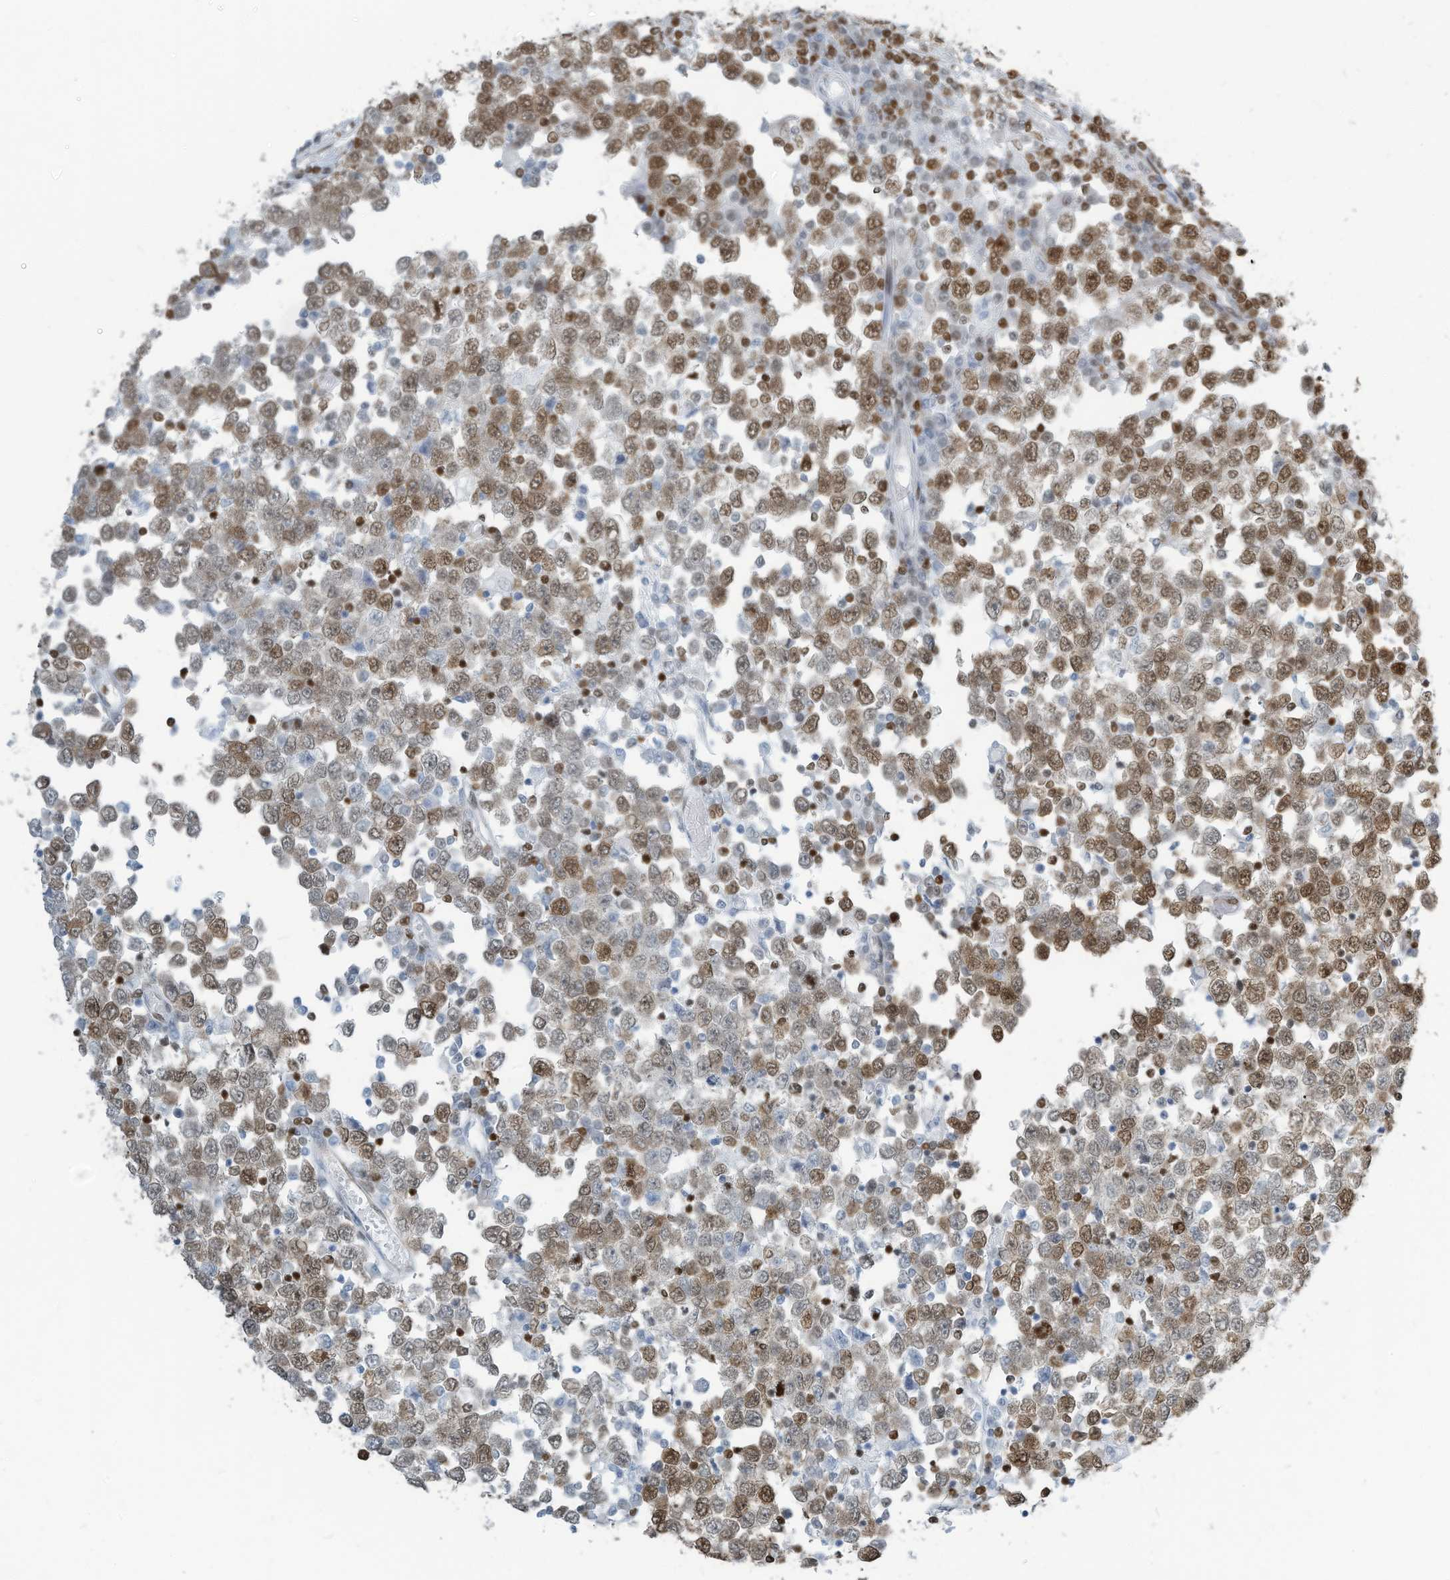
{"staining": {"intensity": "moderate", "quantity": "25%-75%", "location": "nuclear"}, "tissue": "testis cancer", "cell_type": "Tumor cells", "image_type": "cancer", "snomed": [{"axis": "morphology", "description": "Seminoma, NOS"}, {"axis": "topography", "description": "Testis"}], "caption": "The histopathology image demonstrates staining of testis cancer, revealing moderate nuclear protein positivity (brown color) within tumor cells.", "gene": "SARNP", "patient": {"sex": "male", "age": 65}}